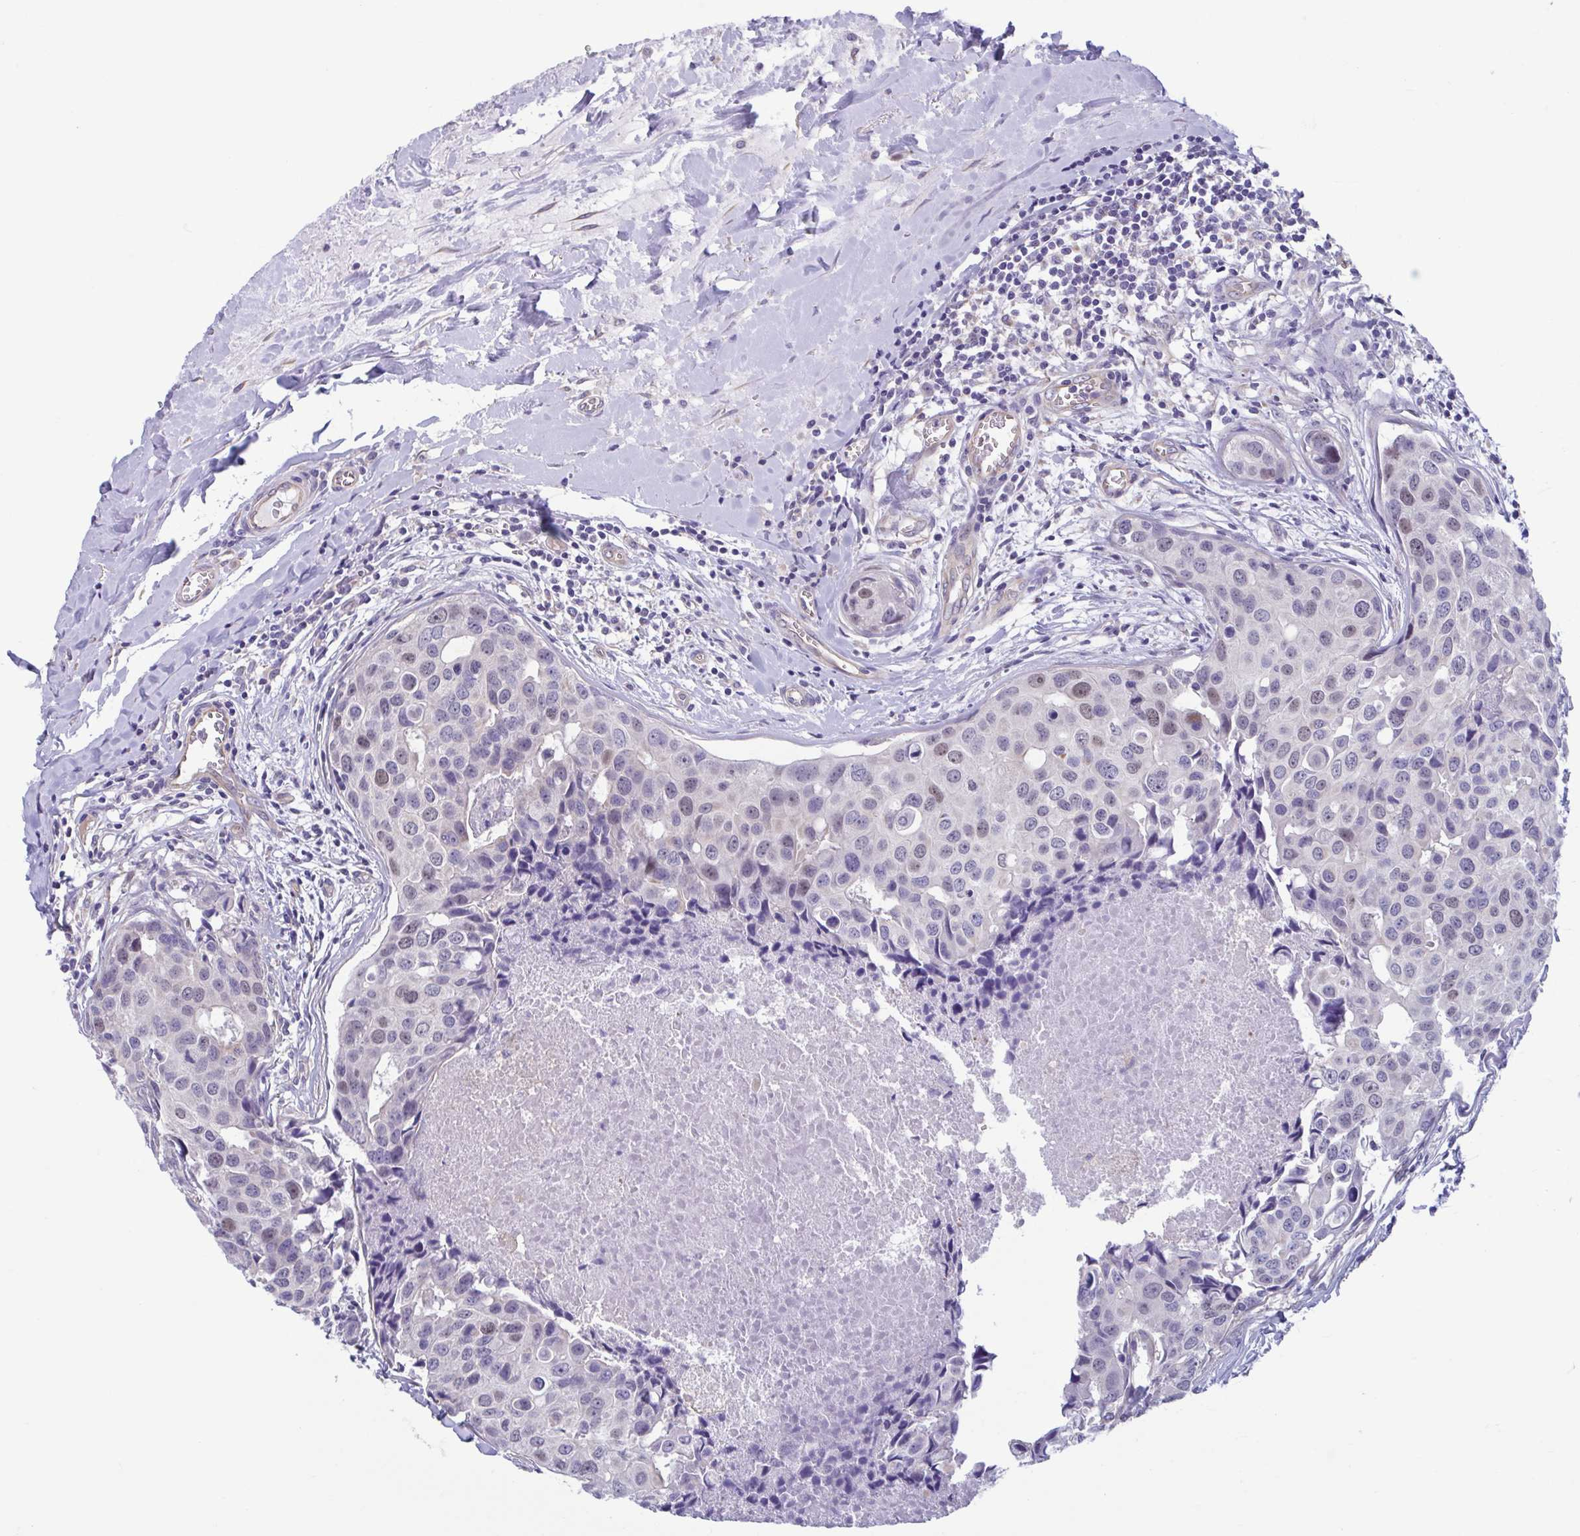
{"staining": {"intensity": "weak", "quantity": "25%-75%", "location": "nuclear"}, "tissue": "breast cancer", "cell_type": "Tumor cells", "image_type": "cancer", "snomed": [{"axis": "morphology", "description": "Duct carcinoma"}, {"axis": "topography", "description": "Breast"}], "caption": "IHC photomicrograph of neoplastic tissue: breast infiltrating ductal carcinoma stained using immunohistochemistry displays low levels of weak protein expression localized specifically in the nuclear of tumor cells, appearing as a nuclear brown color.", "gene": "MORC4", "patient": {"sex": "female", "age": 24}}